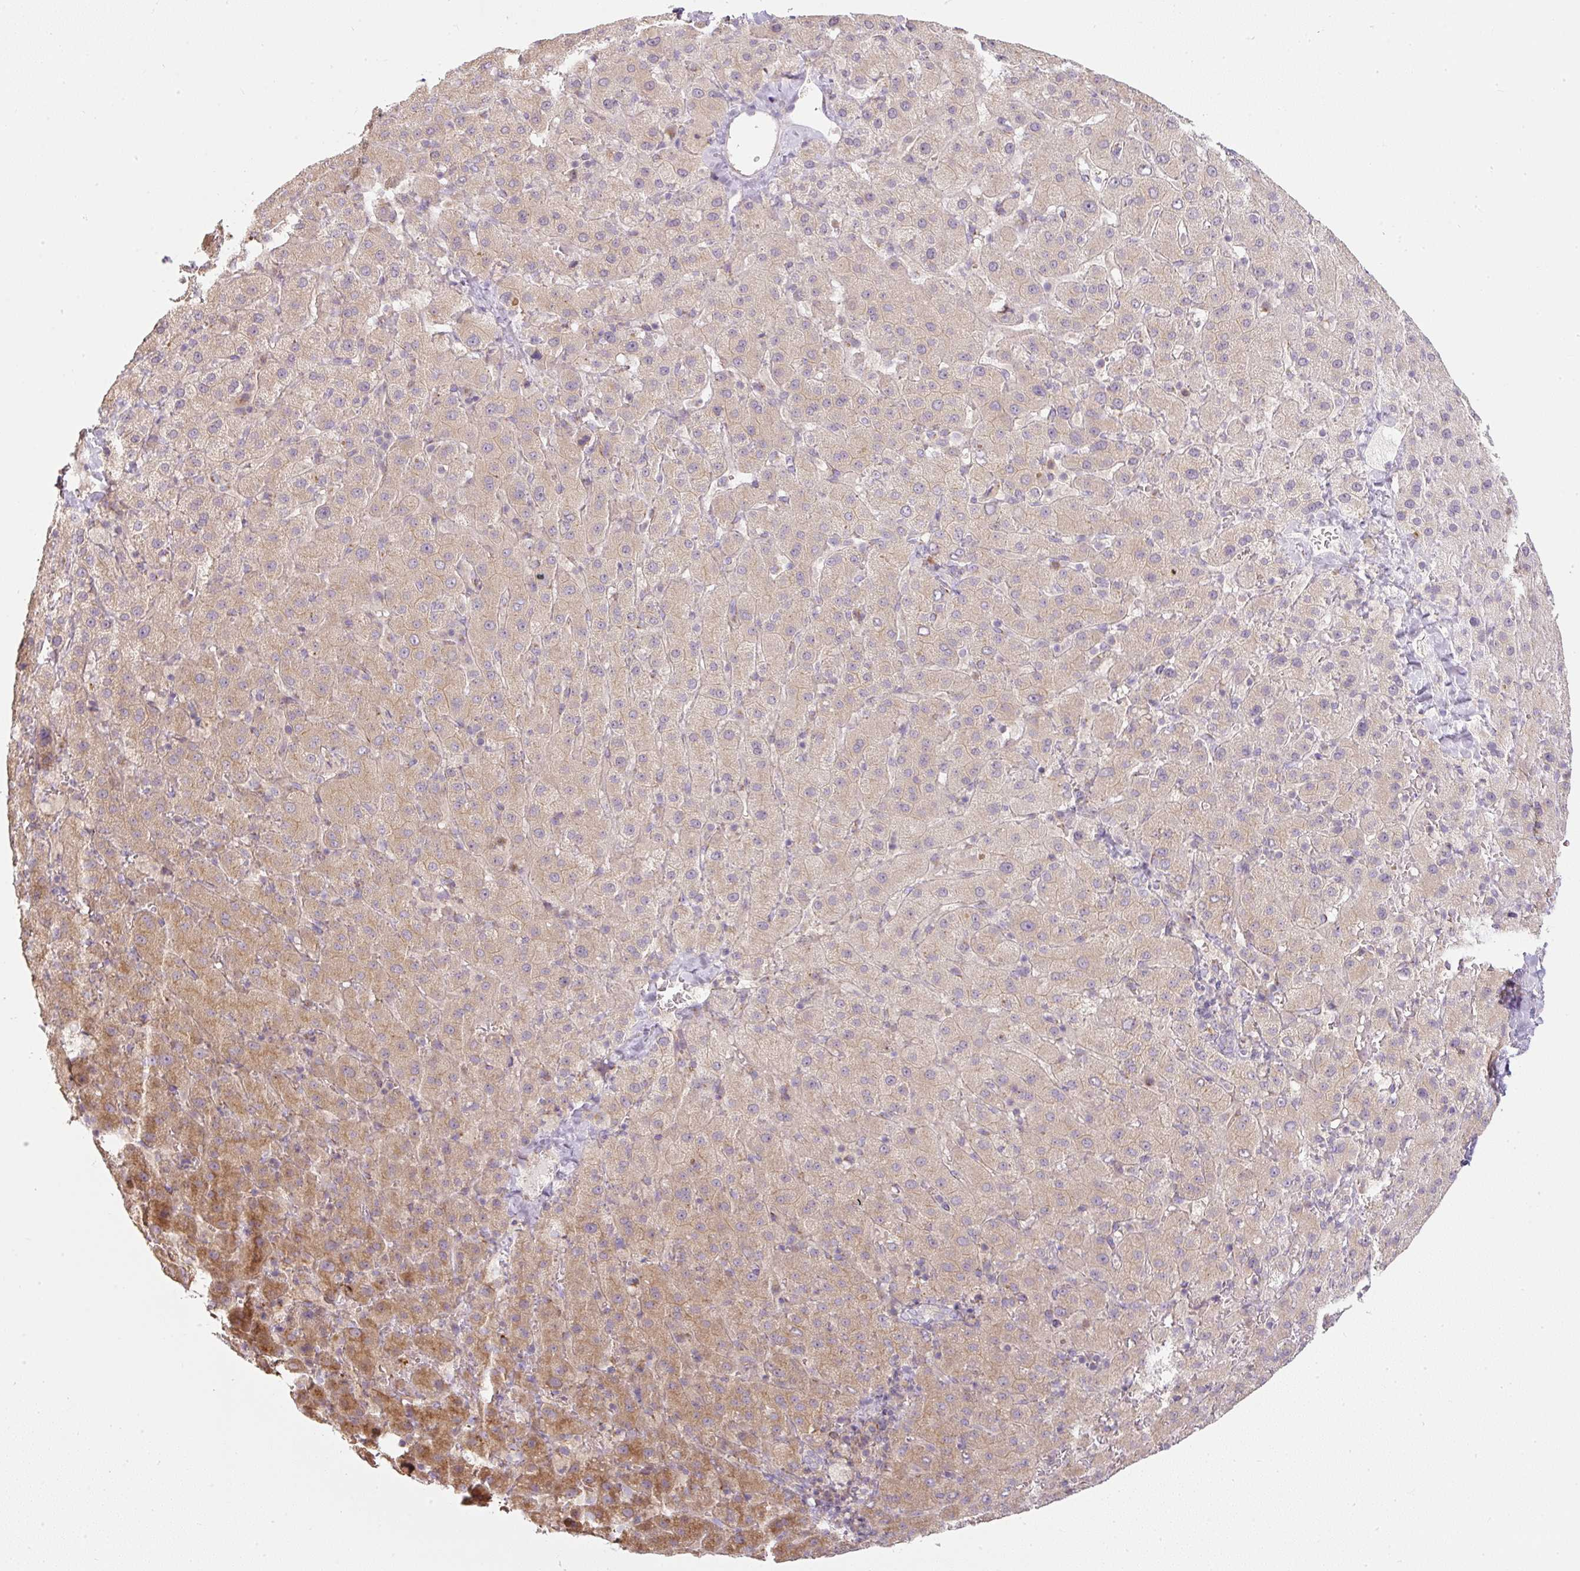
{"staining": {"intensity": "moderate", "quantity": "25%-75%", "location": "cytoplasmic/membranous"}, "tissue": "liver cancer", "cell_type": "Tumor cells", "image_type": "cancer", "snomed": [{"axis": "morphology", "description": "Carcinoma, Hepatocellular, NOS"}, {"axis": "topography", "description": "Liver"}], "caption": "This photomicrograph exhibits immunohistochemistry staining of human liver hepatocellular carcinoma, with medium moderate cytoplasmic/membranous staining in approximately 25%-75% of tumor cells.", "gene": "MLX", "patient": {"sex": "female", "age": 58}}